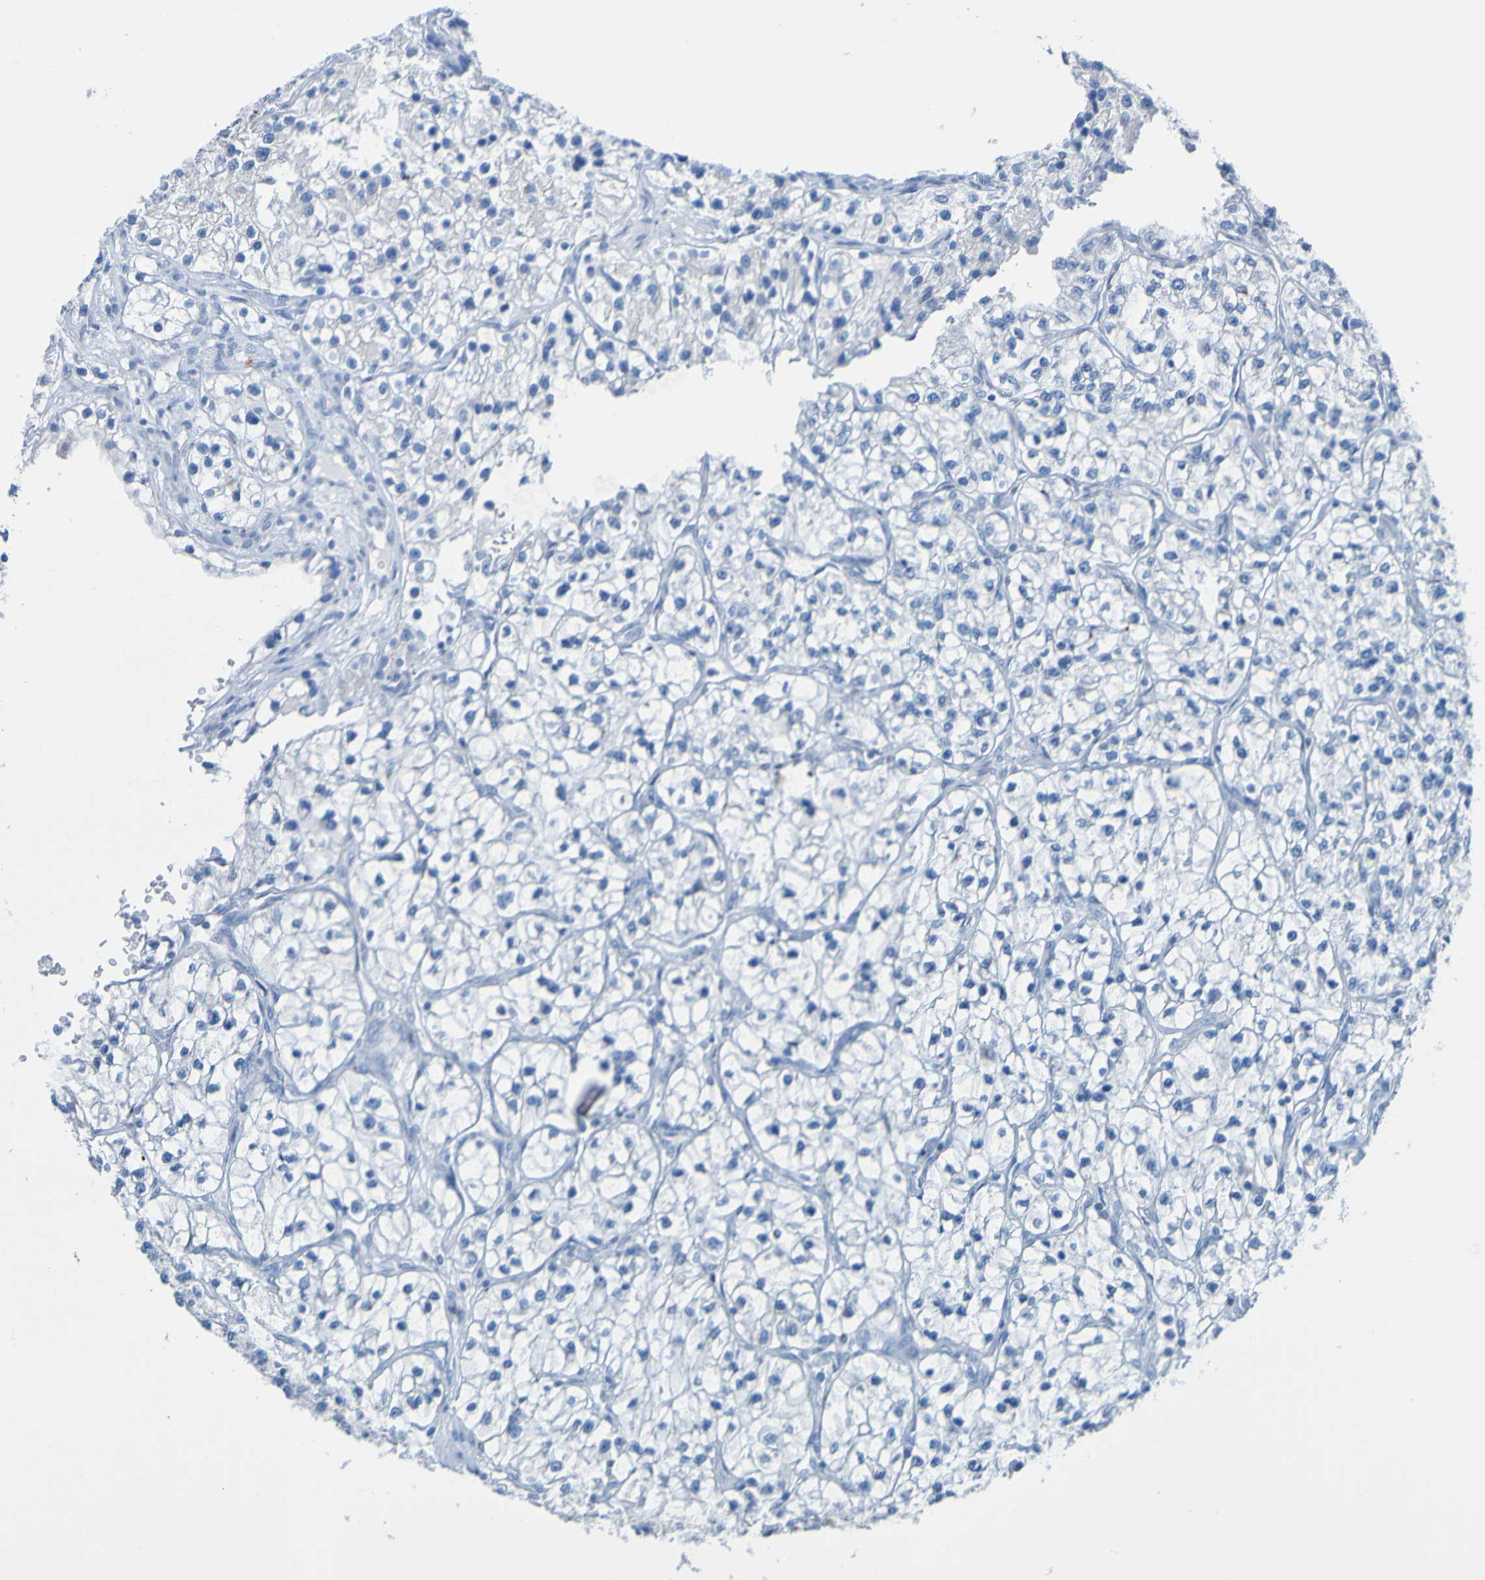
{"staining": {"intensity": "negative", "quantity": "none", "location": "none"}, "tissue": "renal cancer", "cell_type": "Tumor cells", "image_type": "cancer", "snomed": [{"axis": "morphology", "description": "Adenocarcinoma, NOS"}, {"axis": "topography", "description": "Kidney"}], "caption": "Renal adenocarcinoma was stained to show a protein in brown. There is no significant positivity in tumor cells.", "gene": "ACMSD", "patient": {"sex": "female", "age": 57}}